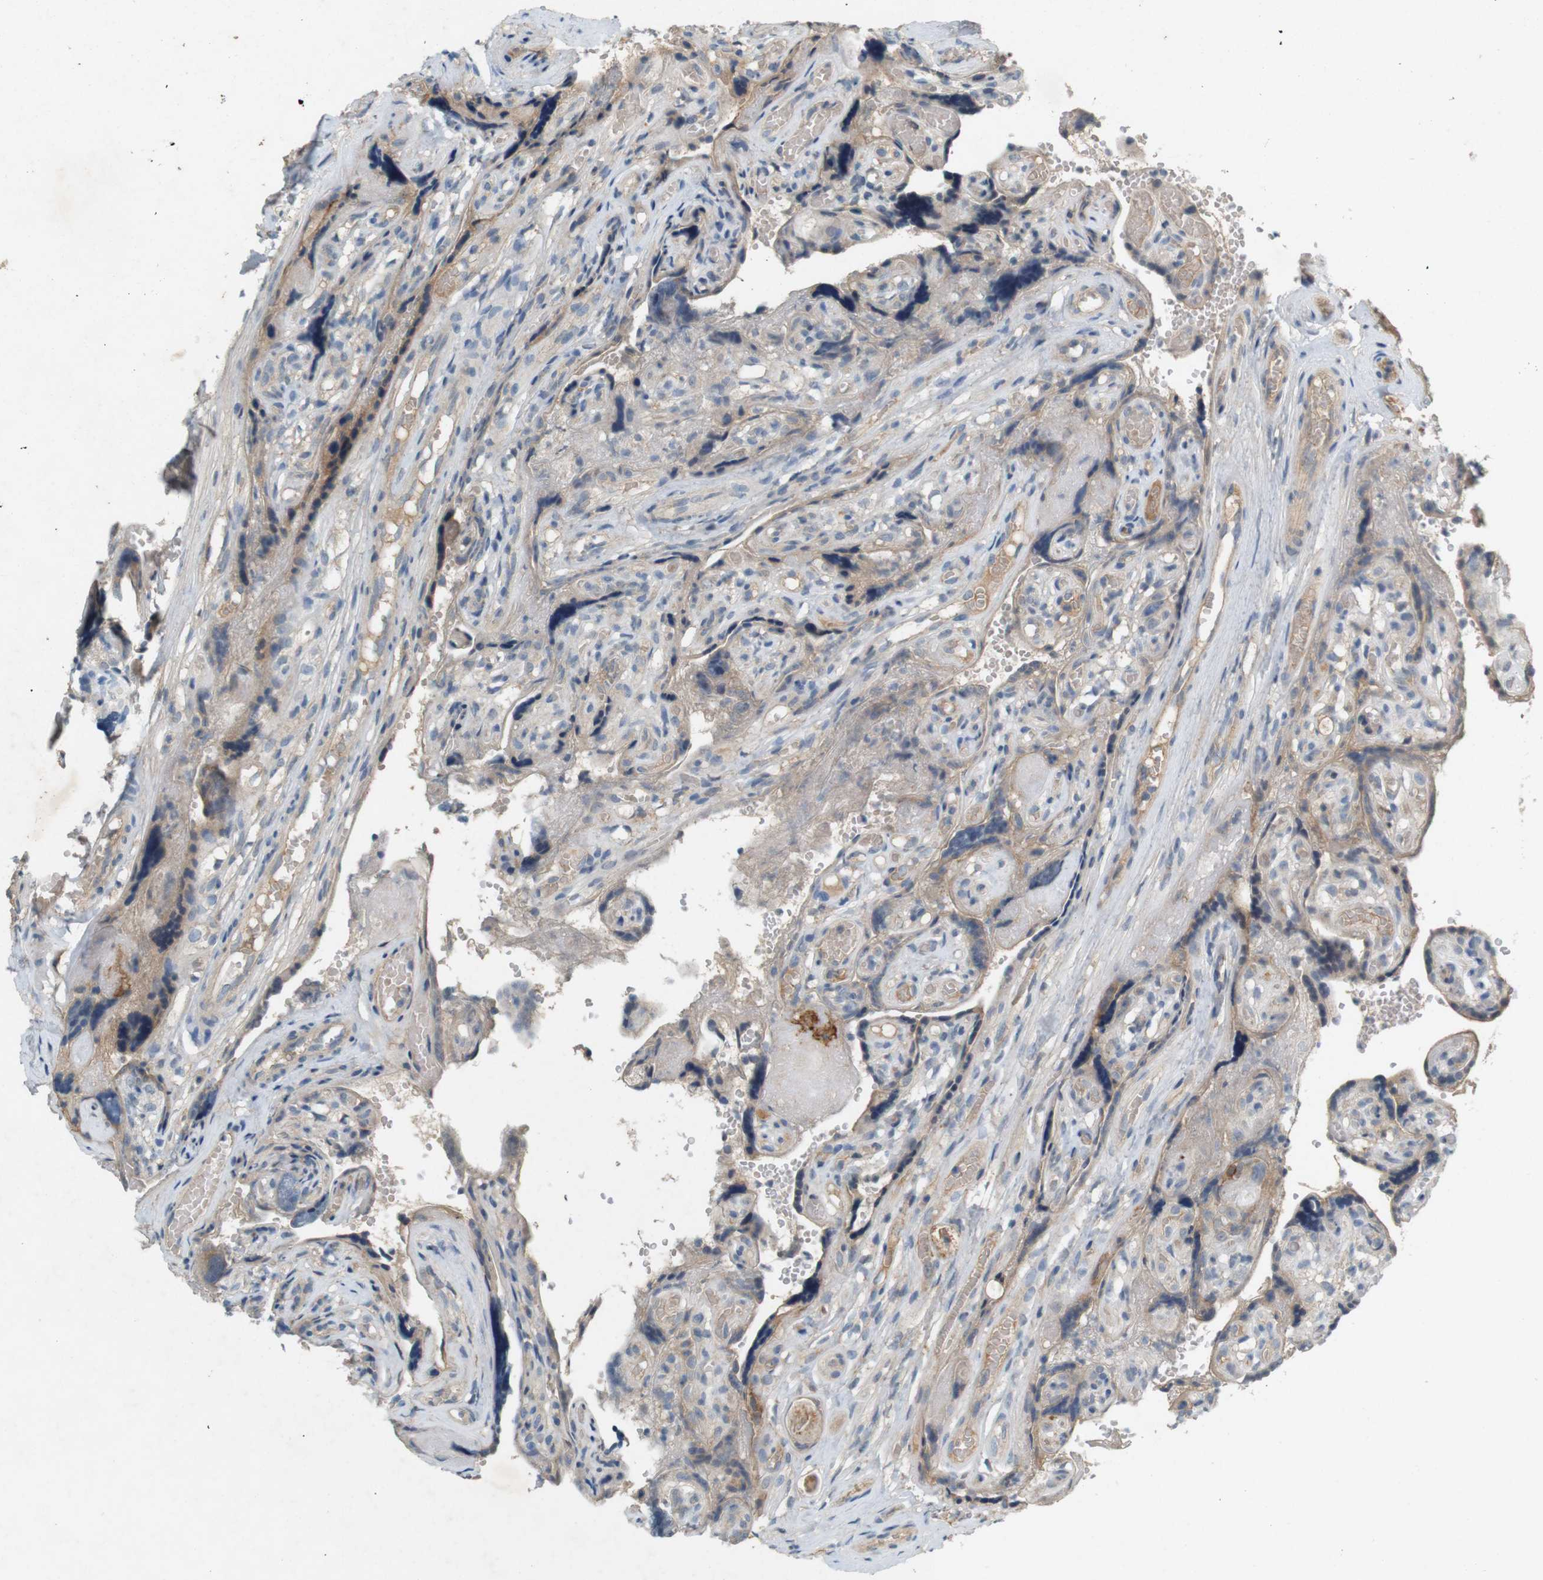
{"staining": {"intensity": "strong", "quantity": ">75%", "location": "cytoplasmic/membranous"}, "tissue": "placenta", "cell_type": "Decidual cells", "image_type": "normal", "snomed": [{"axis": "morphology", "description": "Normal tissue, NOS"}, {"axis": "topography", "description": "Placenta"}], "caption": "About >75% of decidual cells in benign human placenta demonstrate strong cytoplasmic/membranous protein expression as visualized by brown immunohistochemical staining.", "gene": "PVR", "patient": {"sex": "female", "age": 30}}